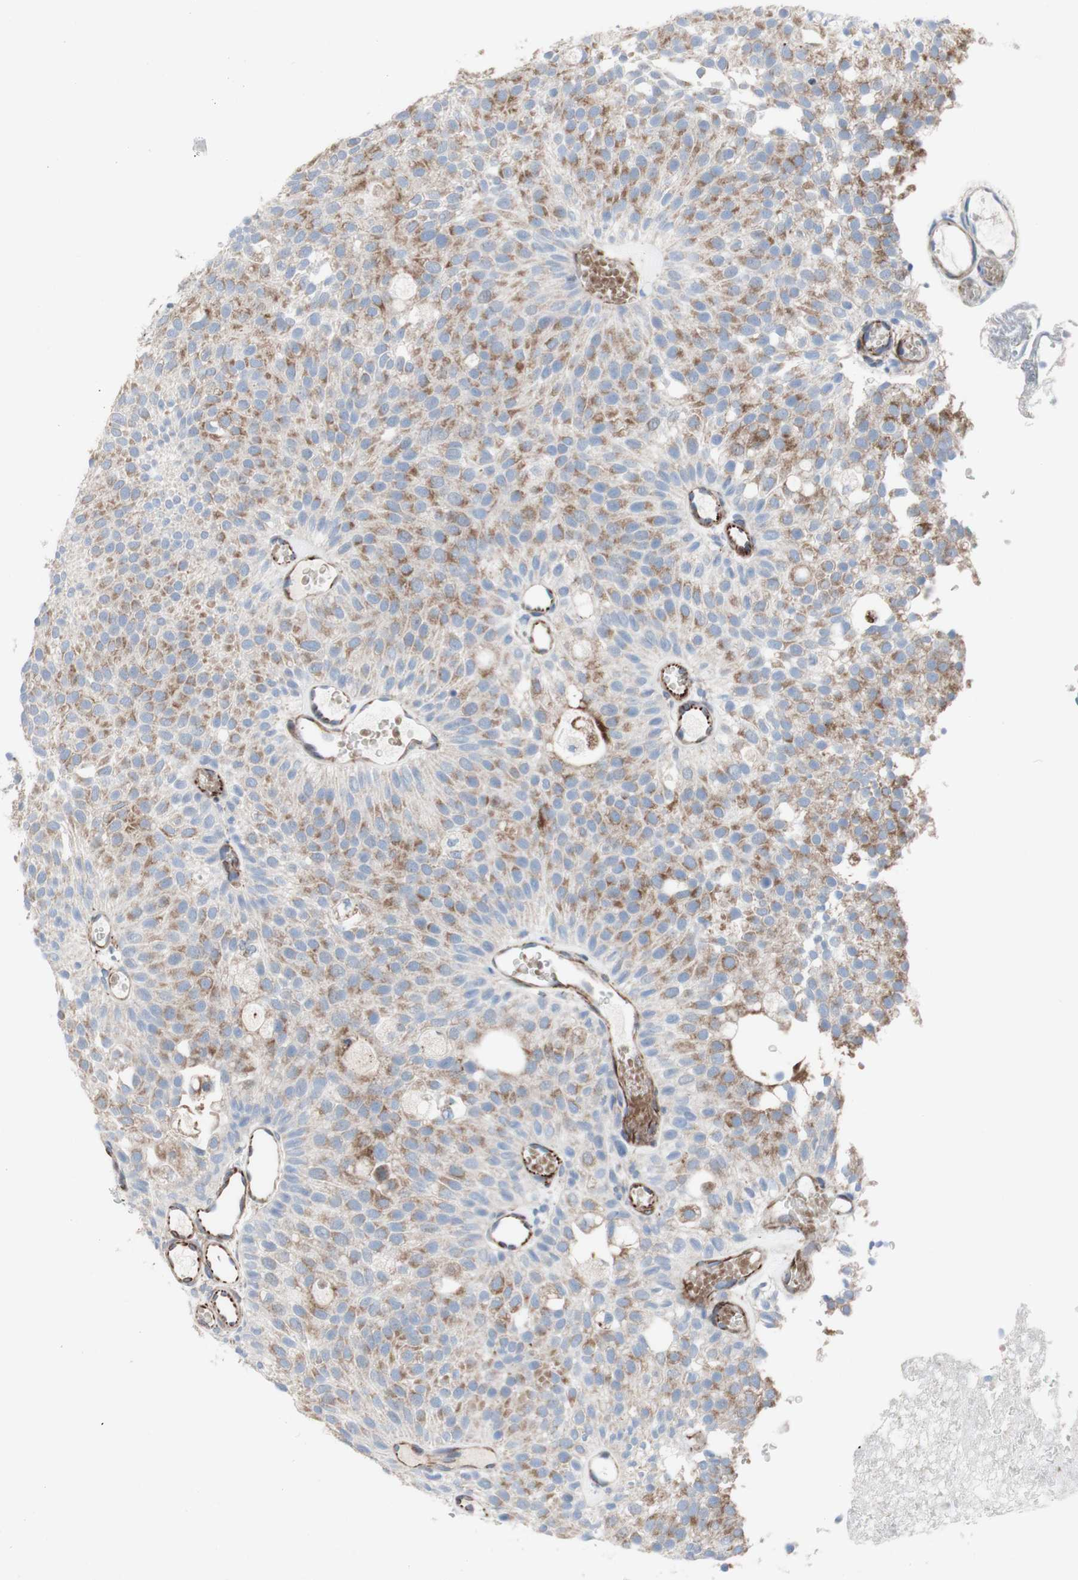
{"staining": {"intensity": "weak", "quantity": "25%-75%", "location": "cytoplasmic/membranous"}, "tissue": "urothelial cancer", "cell_type": "Tumor cells", "image_type": "cancer", "snomed": [{"axis": "morphology", "description": "Urothelial carcinoma, Low grade"}, {"axis": "topography", "description": "Urinary bladder"}], "caption": "This is a micrograph of IHC staining of urothelial carcinoma (low-grade), which shows weak staining in the cytoplasmic/membranous of tumor cells.", "gene": "AGPAT5", "patient": {"sex": "male", "age": 78}}